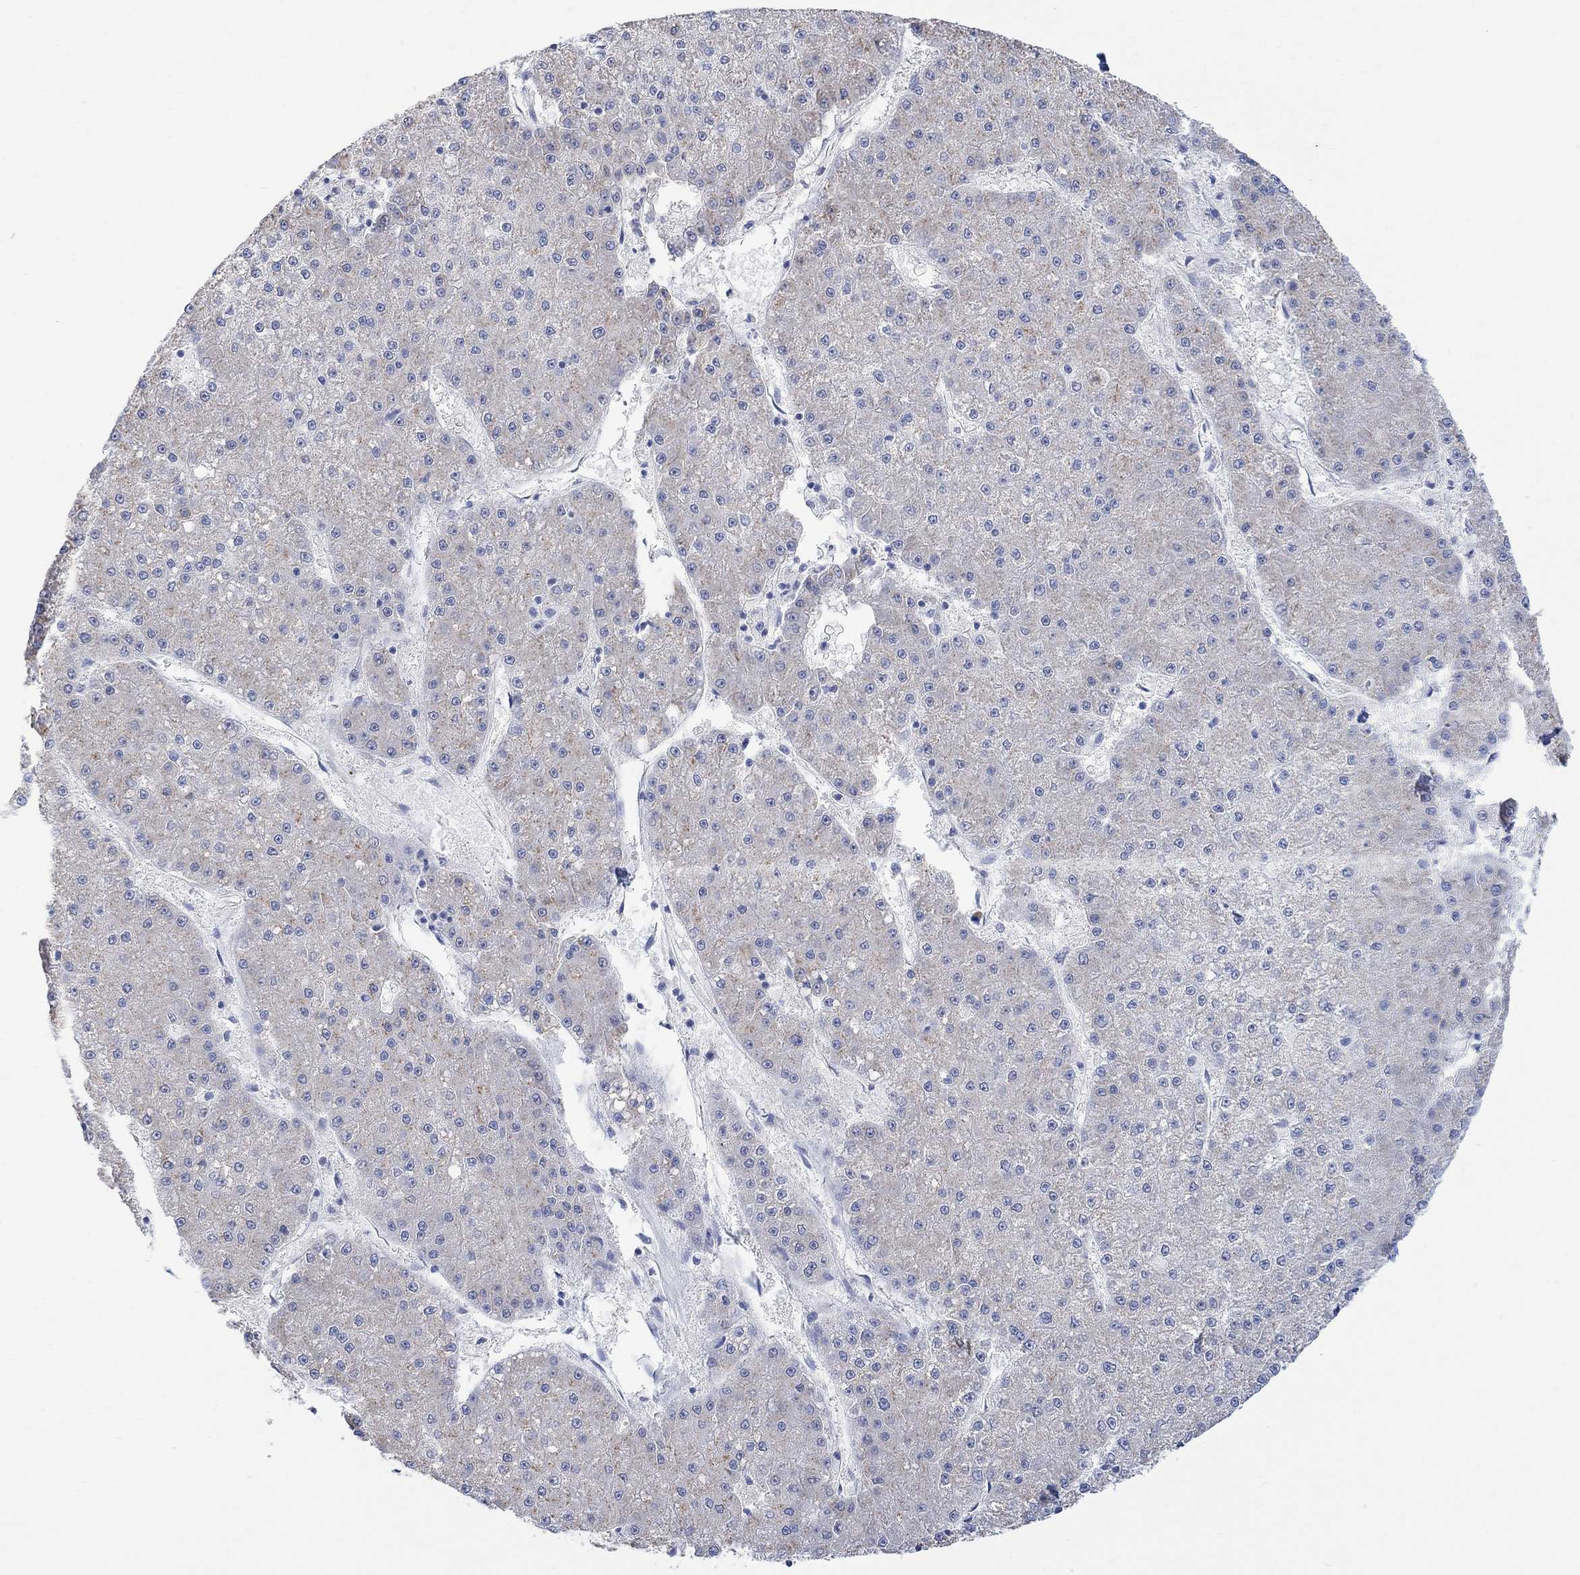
{"staining": {"intensity": "negative", "quantity": "none", "location": "none"}, "tissue": "liver cancer", "cell_type": "Tumor cells", "image_type": "cancer", "snomed": [{"axis": "morphology", "description": "Carcinoma, Hepatocellular, NOS"}, {"axis": "topography", "description": "Liver"}], "caption": "Immunohistochemical staining of human liver hepatocellular carcinoma shows no significant positivity in tumor cells.", "gene": "FBP2", "patient": {"sex": "male", "age": 73}}